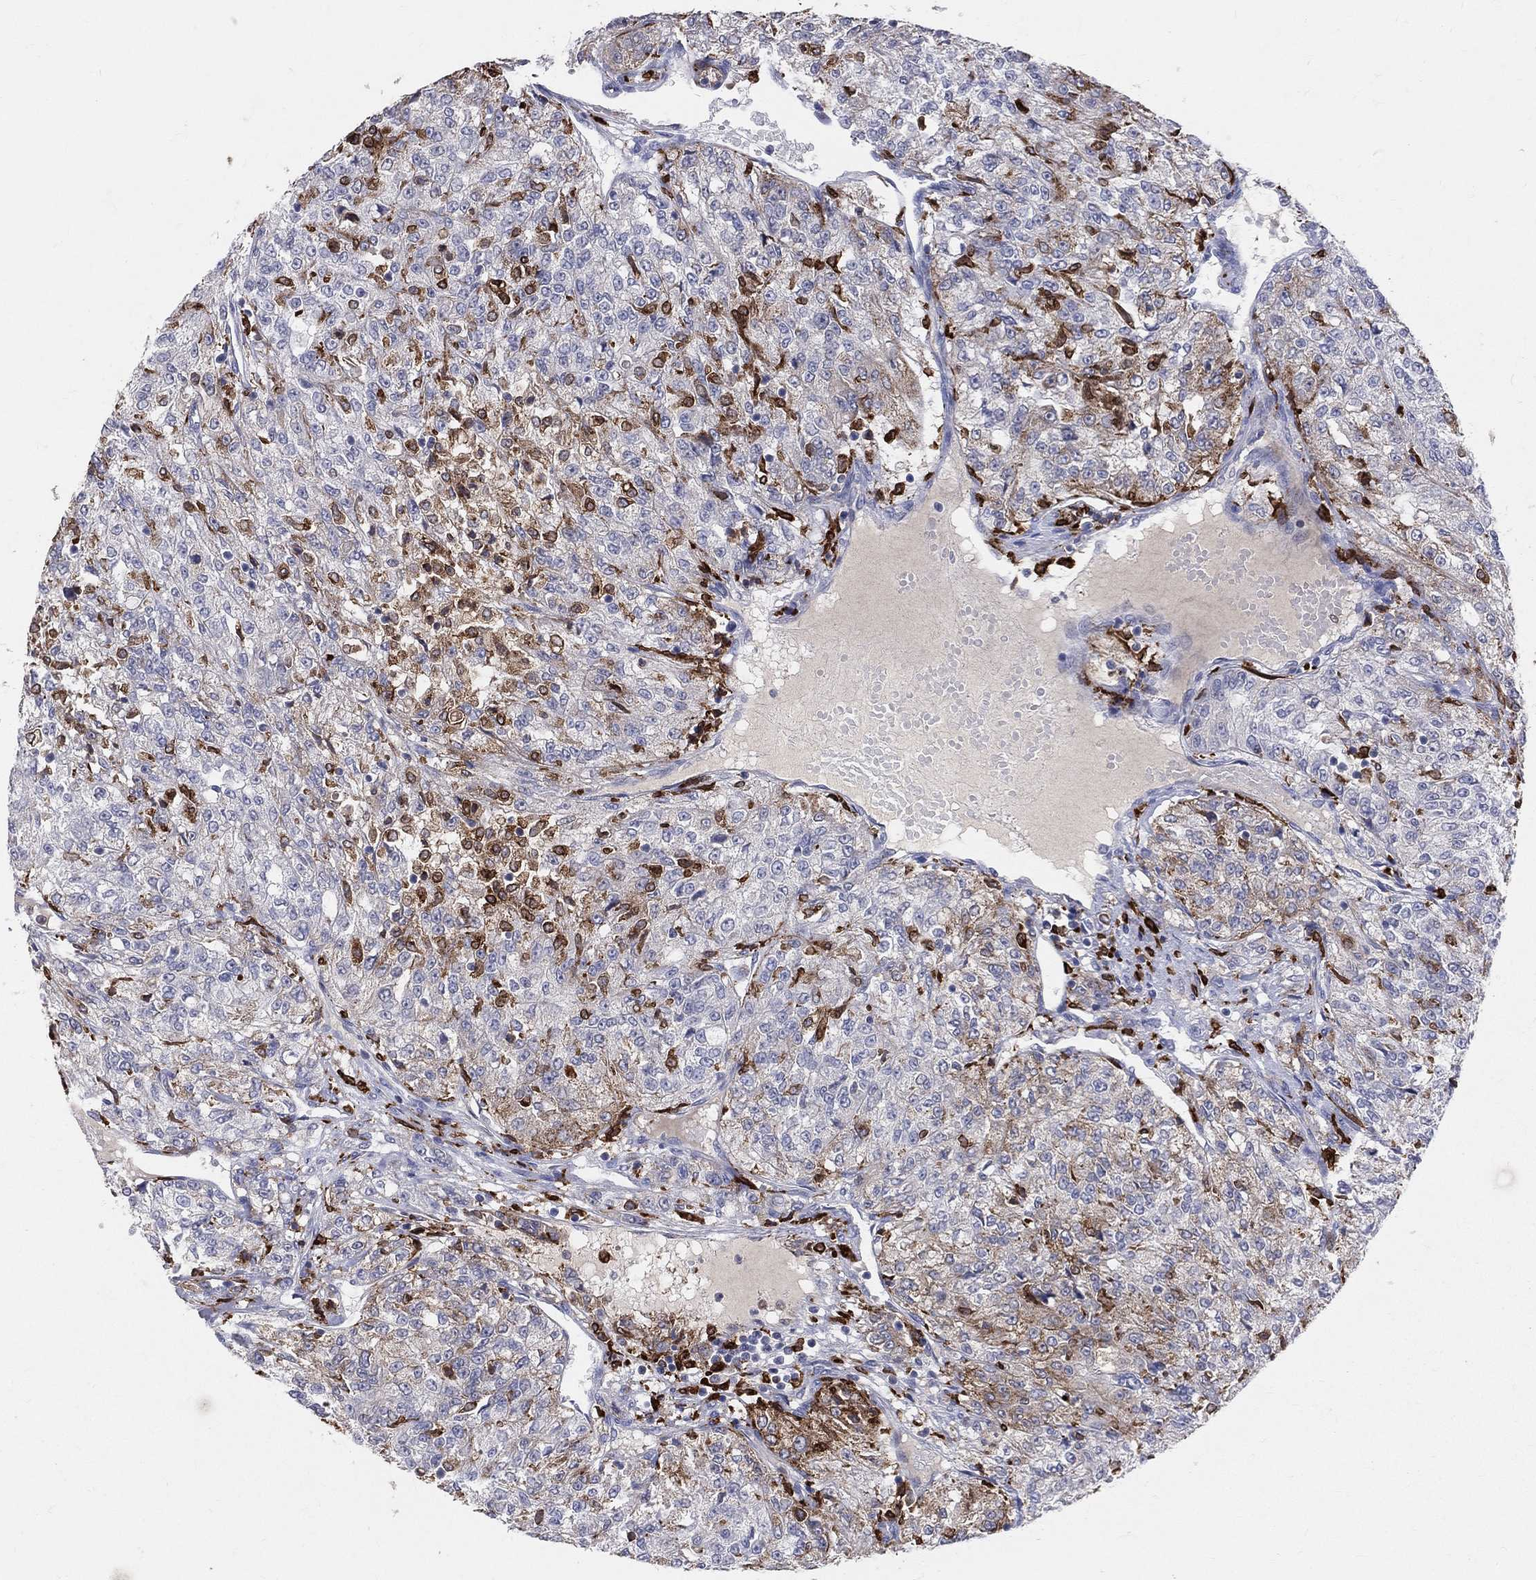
{"staining": {"intensity": "moderate", "quantity": "<25%", "location": "cytoplasmic/membranous"}, "tissue": "renal cancer", "cell_type": "Tumor cells", "image_type": "cancer", "snomed": [{"axis": "morphology", "description": "Adenocarcinoma, NOS"}, {"axis": "topography", "description": "Kidney"}], "caption": "Moderate cytoplasmic/membranous positivity for a protein is seen in about <25% of tumor cells of renal adenocarcinoma using immunohistochemistry.", "gene": "CD74", "patient": {"sex": "female", "age": 63}}